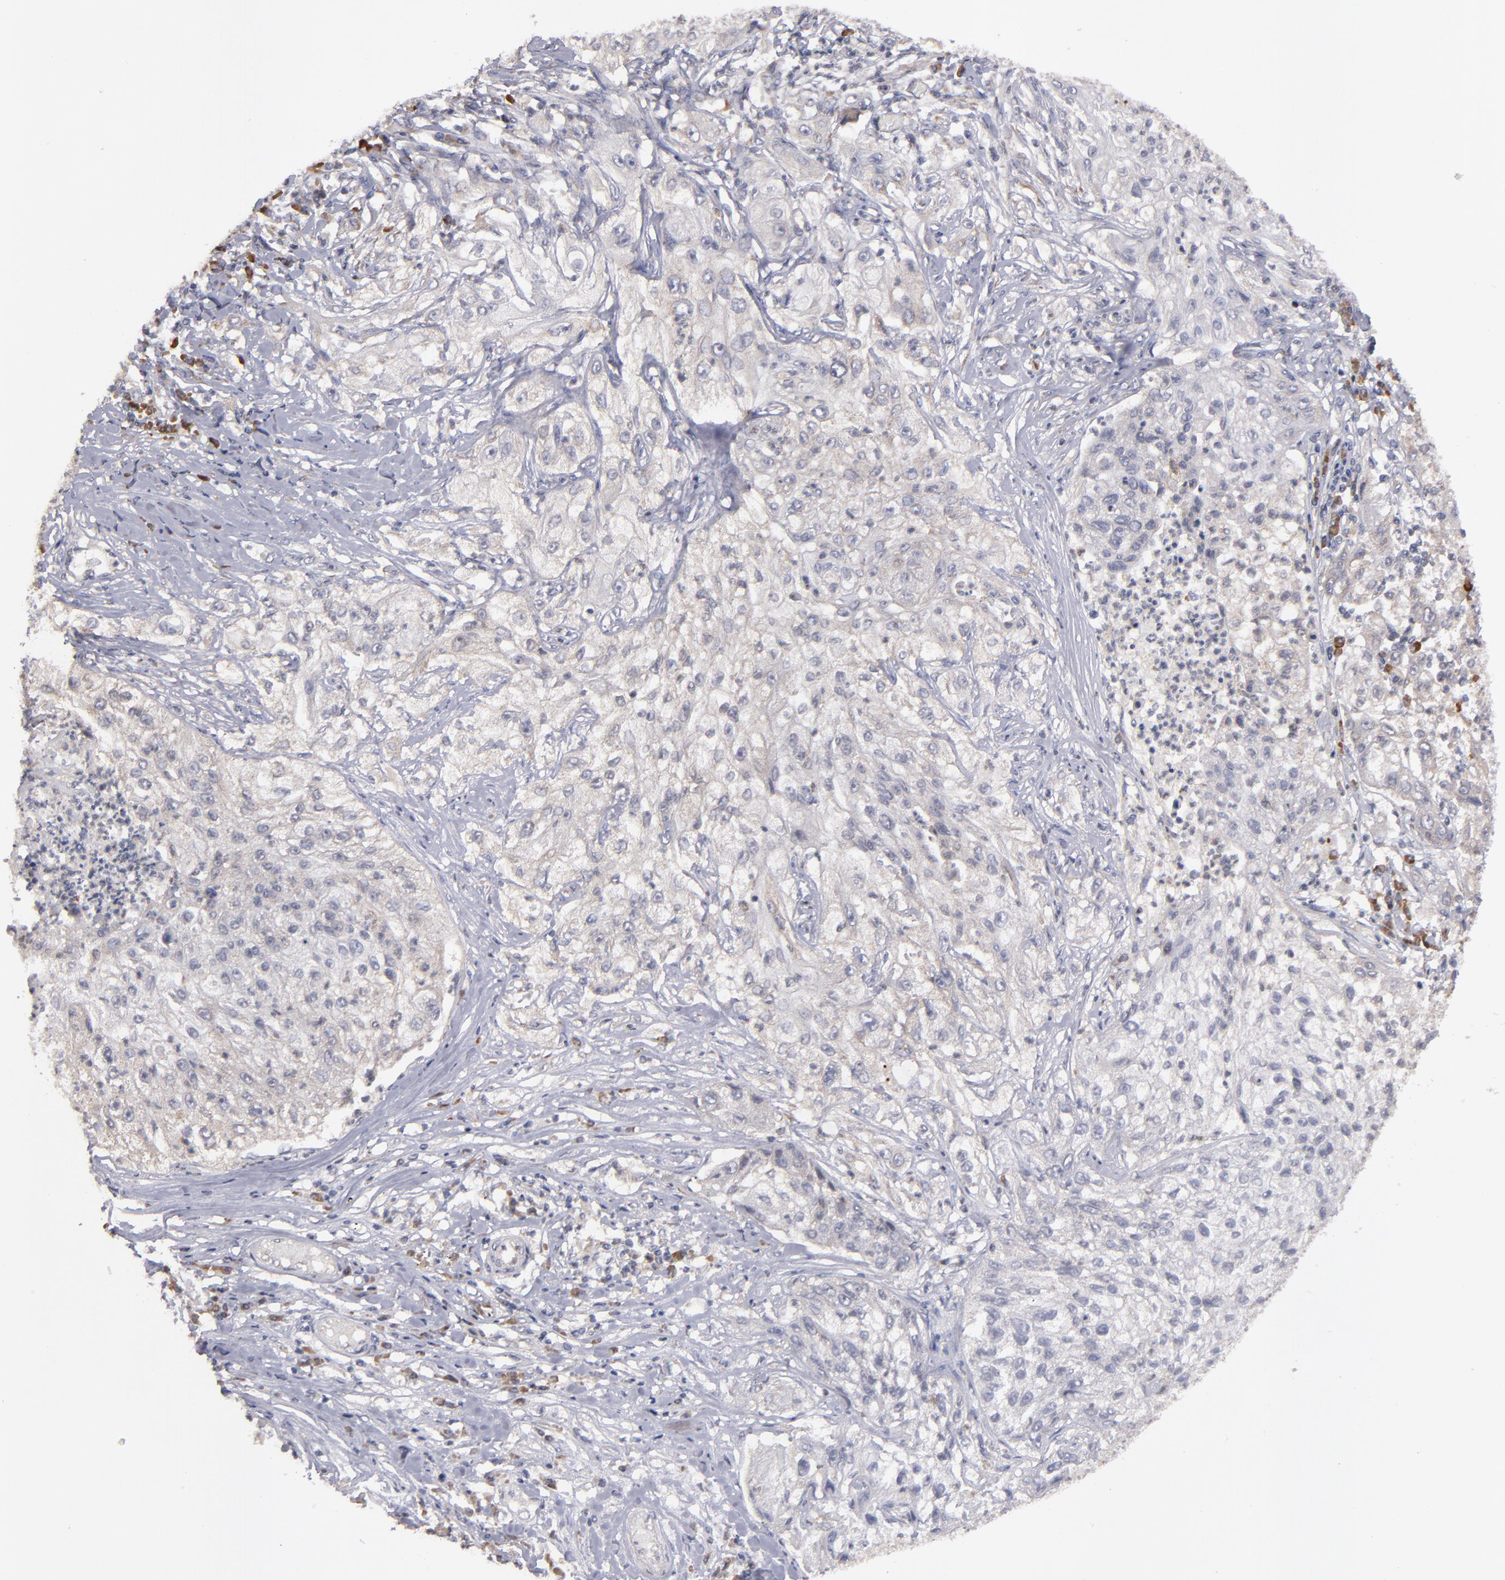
{"staining": {"intensity": "weak", "quantity": "<25%", "location": "cytoplasmic/membranous"}, "tissue": "lung cancer", "cell_type": "Tumor cells", "image_type": "cancer", "snomed": [{"axis": "morphology", "description": "Inflammation, NOS"}, {"axis": "morphology", "description": "Squamous cell carcinoma, NOS"}, {"axis": "topography", "description": "Lymph node"}, {"axis": "topography", "description": "Soft tissue"}, {"axis": "topography", "description": "Lung"}], "caption": "Image shows no significant protein staining in tumor cells of lung cancer (squamous cell carcinoma).", "gene": "SND1", "patient": {"sex": "male", "age": 66}}